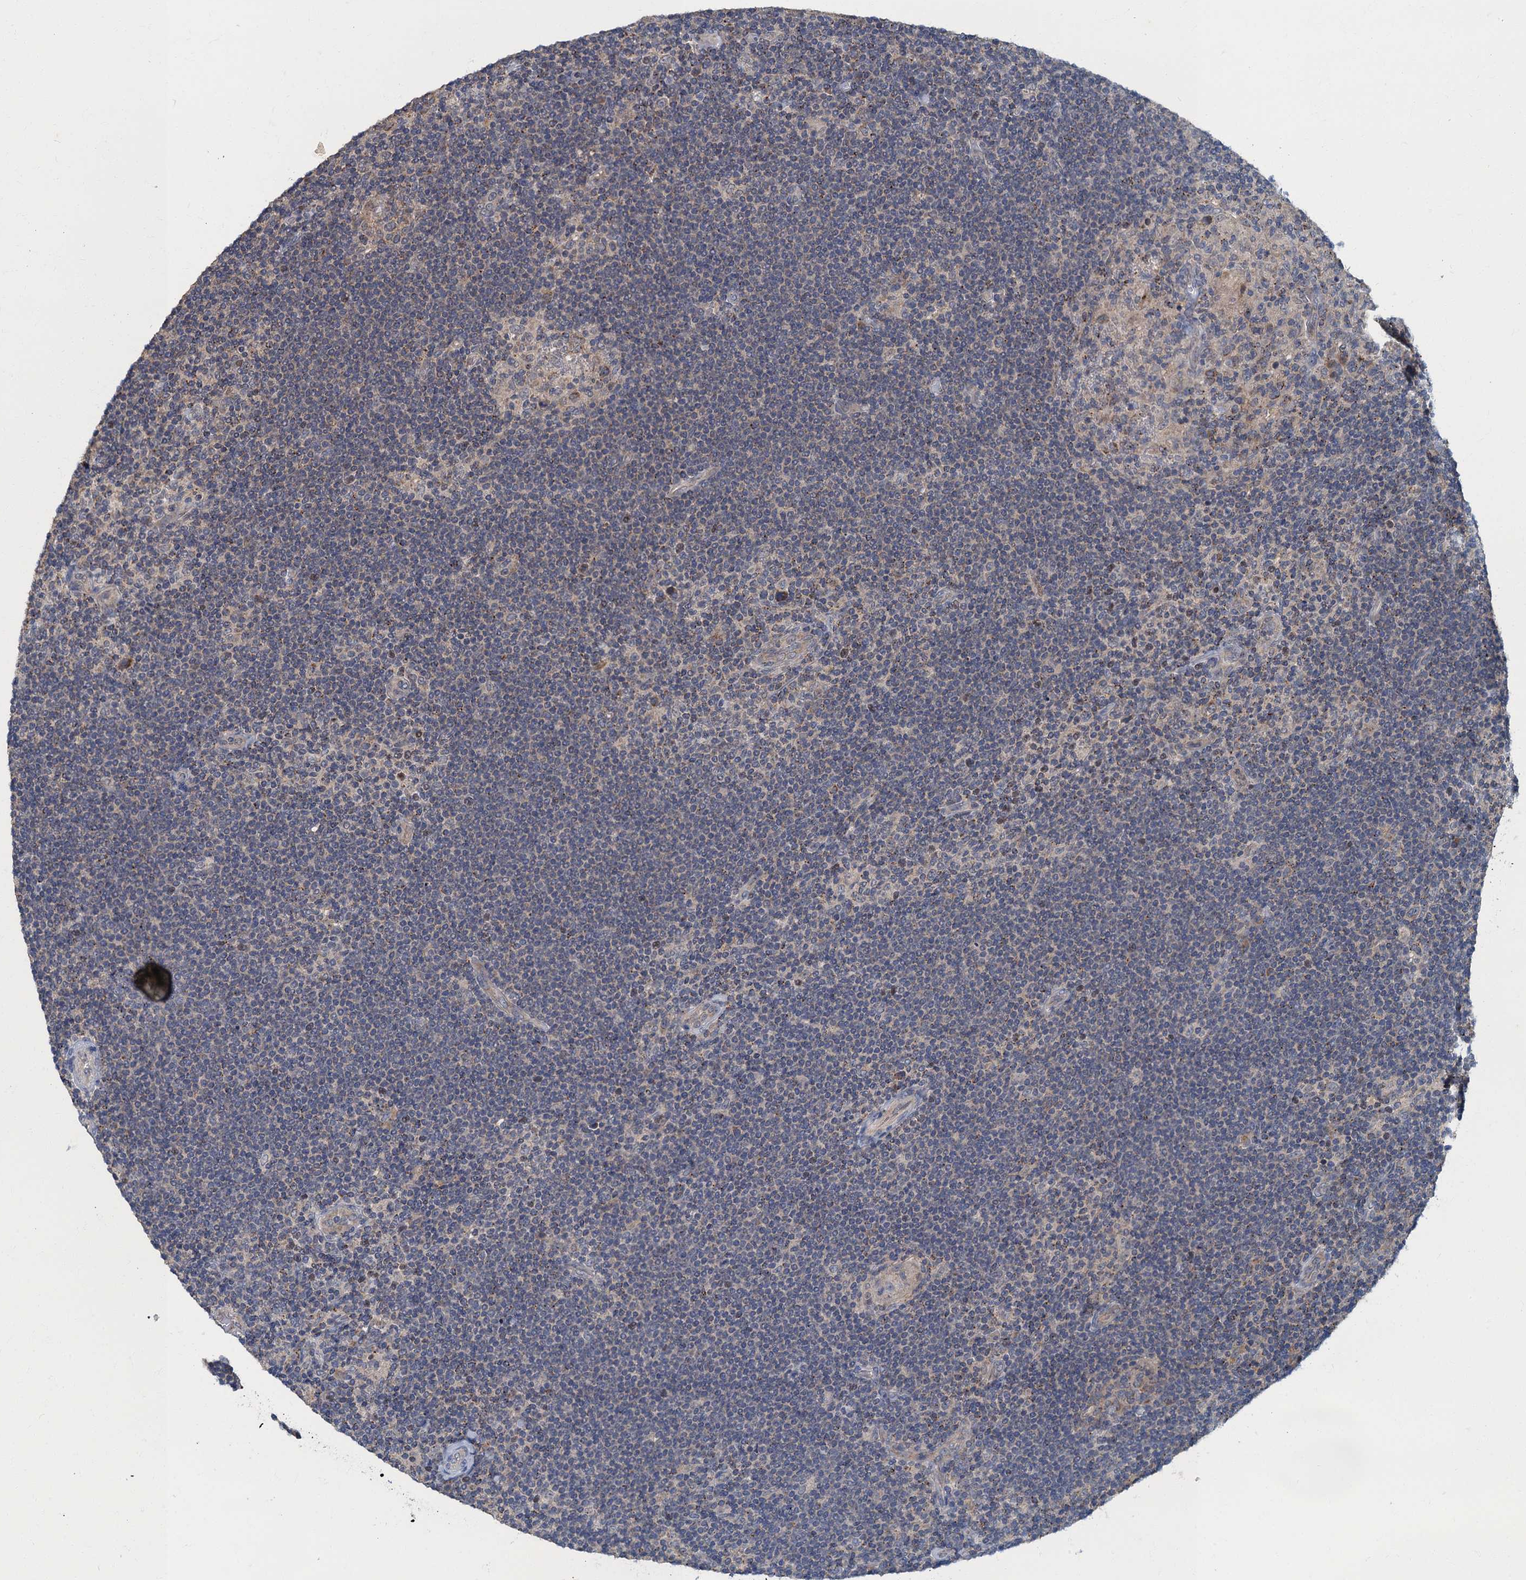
{"staining": {"intensity": "negative", "quantity": "none", "location": "none"}, "tissue": "lymphoma", "cell_type": "Tumor cells", "image_type": "cancer", "snomed": [{"axis": "morphology", "description": "Hodgkin's disease, NOS"}, {"axis": "topography", "description": "Lymph node"}], "caption": "This is a image of immunohistochemistry (IHC) staining of Hodgkin's disease, which shows no positivity in tumor cells.", "gene": "WDCP", "patient": {"sex": "female", "age": 57}}